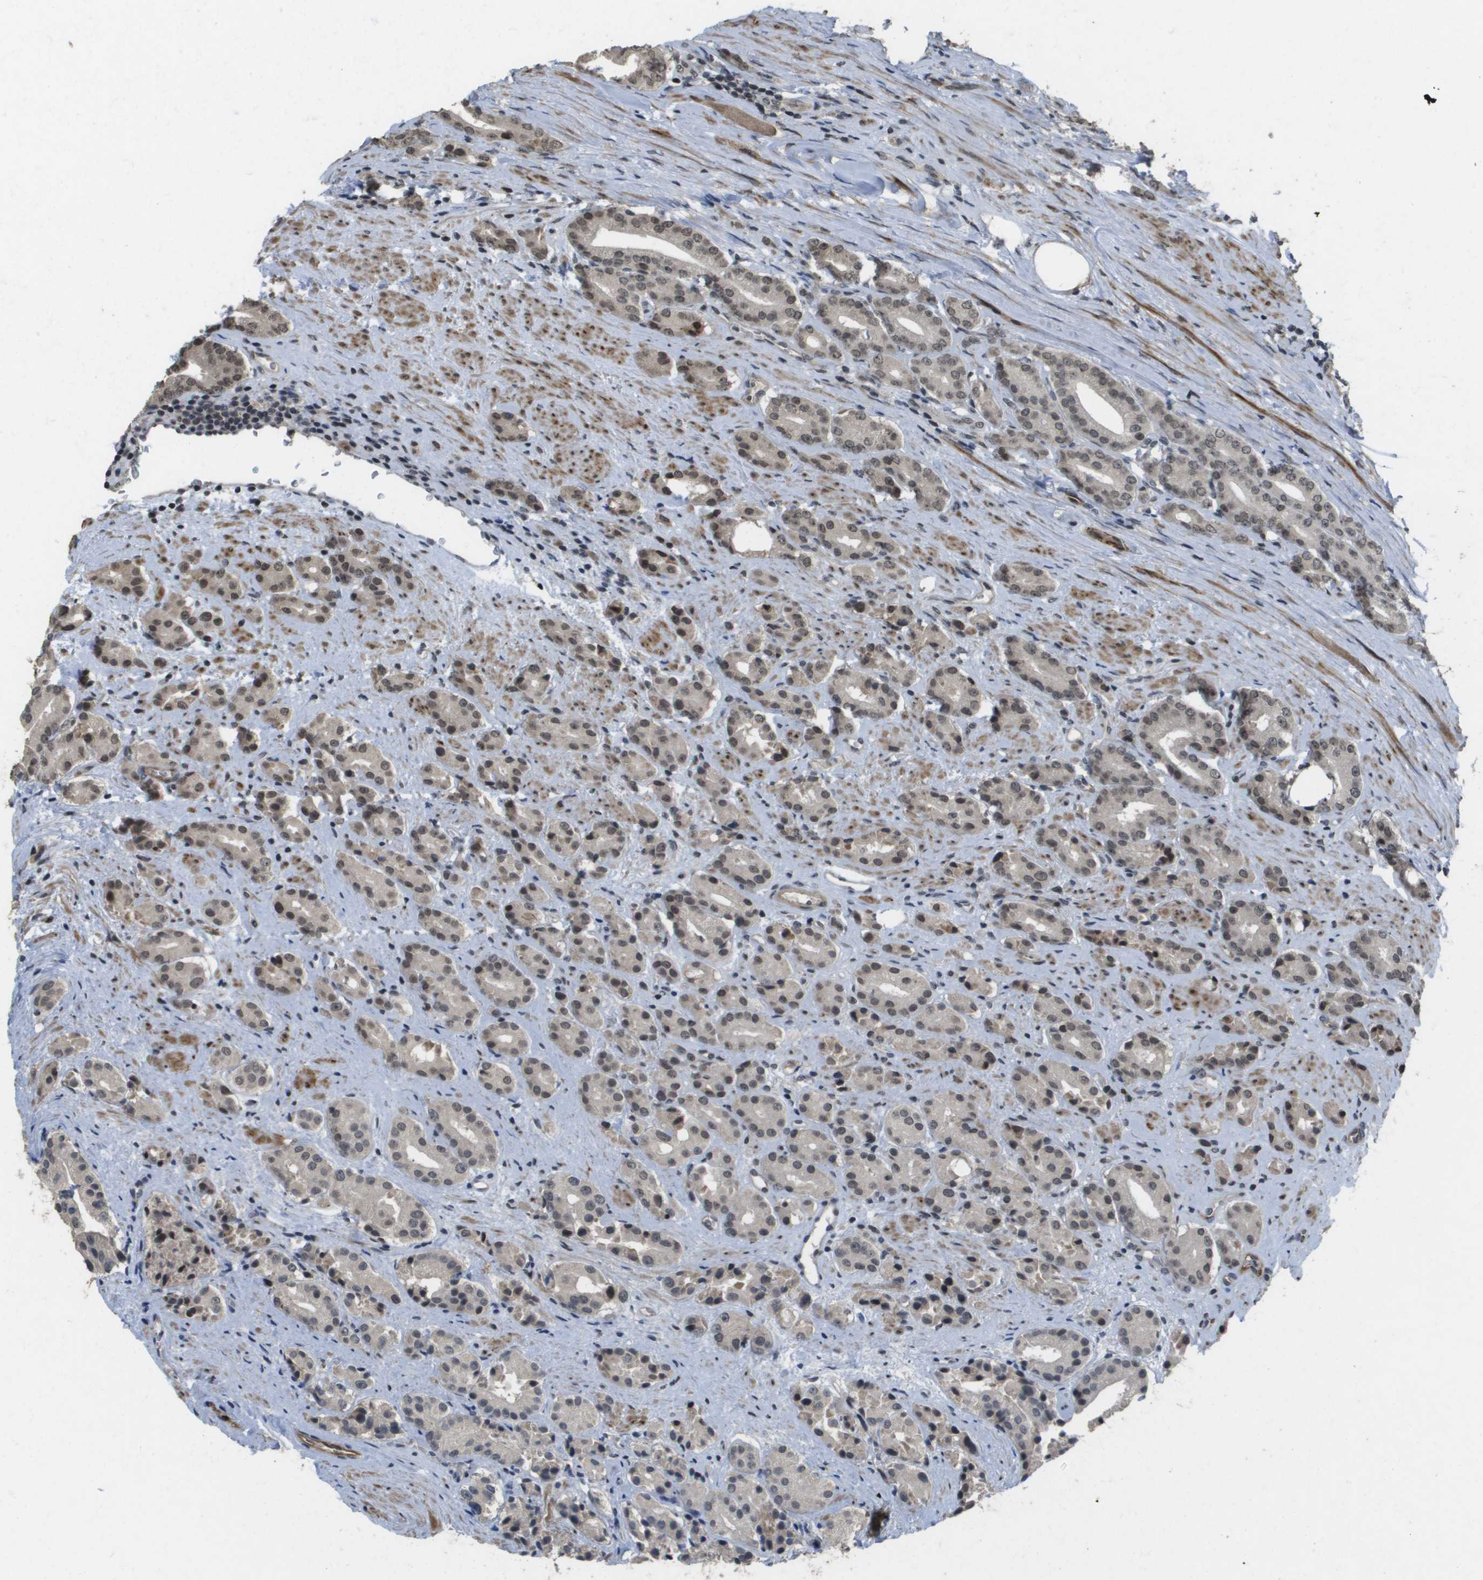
{"staining": {"intensity": "weak", "quantity": "25%-75%", "location": "cytoplasmic/membranous,nuclear"}, "tissue": "prostate cancer", "cell_type": "Tumor cells", "image_type": "cancer", "snomed": [{"axis": "morphology", "description": "Adenocarcinoma, High grade"}, {"axis": "topography", "description": "Prostate"}], "caption": "Approximately 25%-75% of tumor cells in human prostate high-grade adenocarcinoma reveal weak cytoplasmic/membranous and nuclear protein staining as visualized by brown immunohistochemical staining.", "gene": "KAT5", "patient": {"sex": "male", "age": 71}}